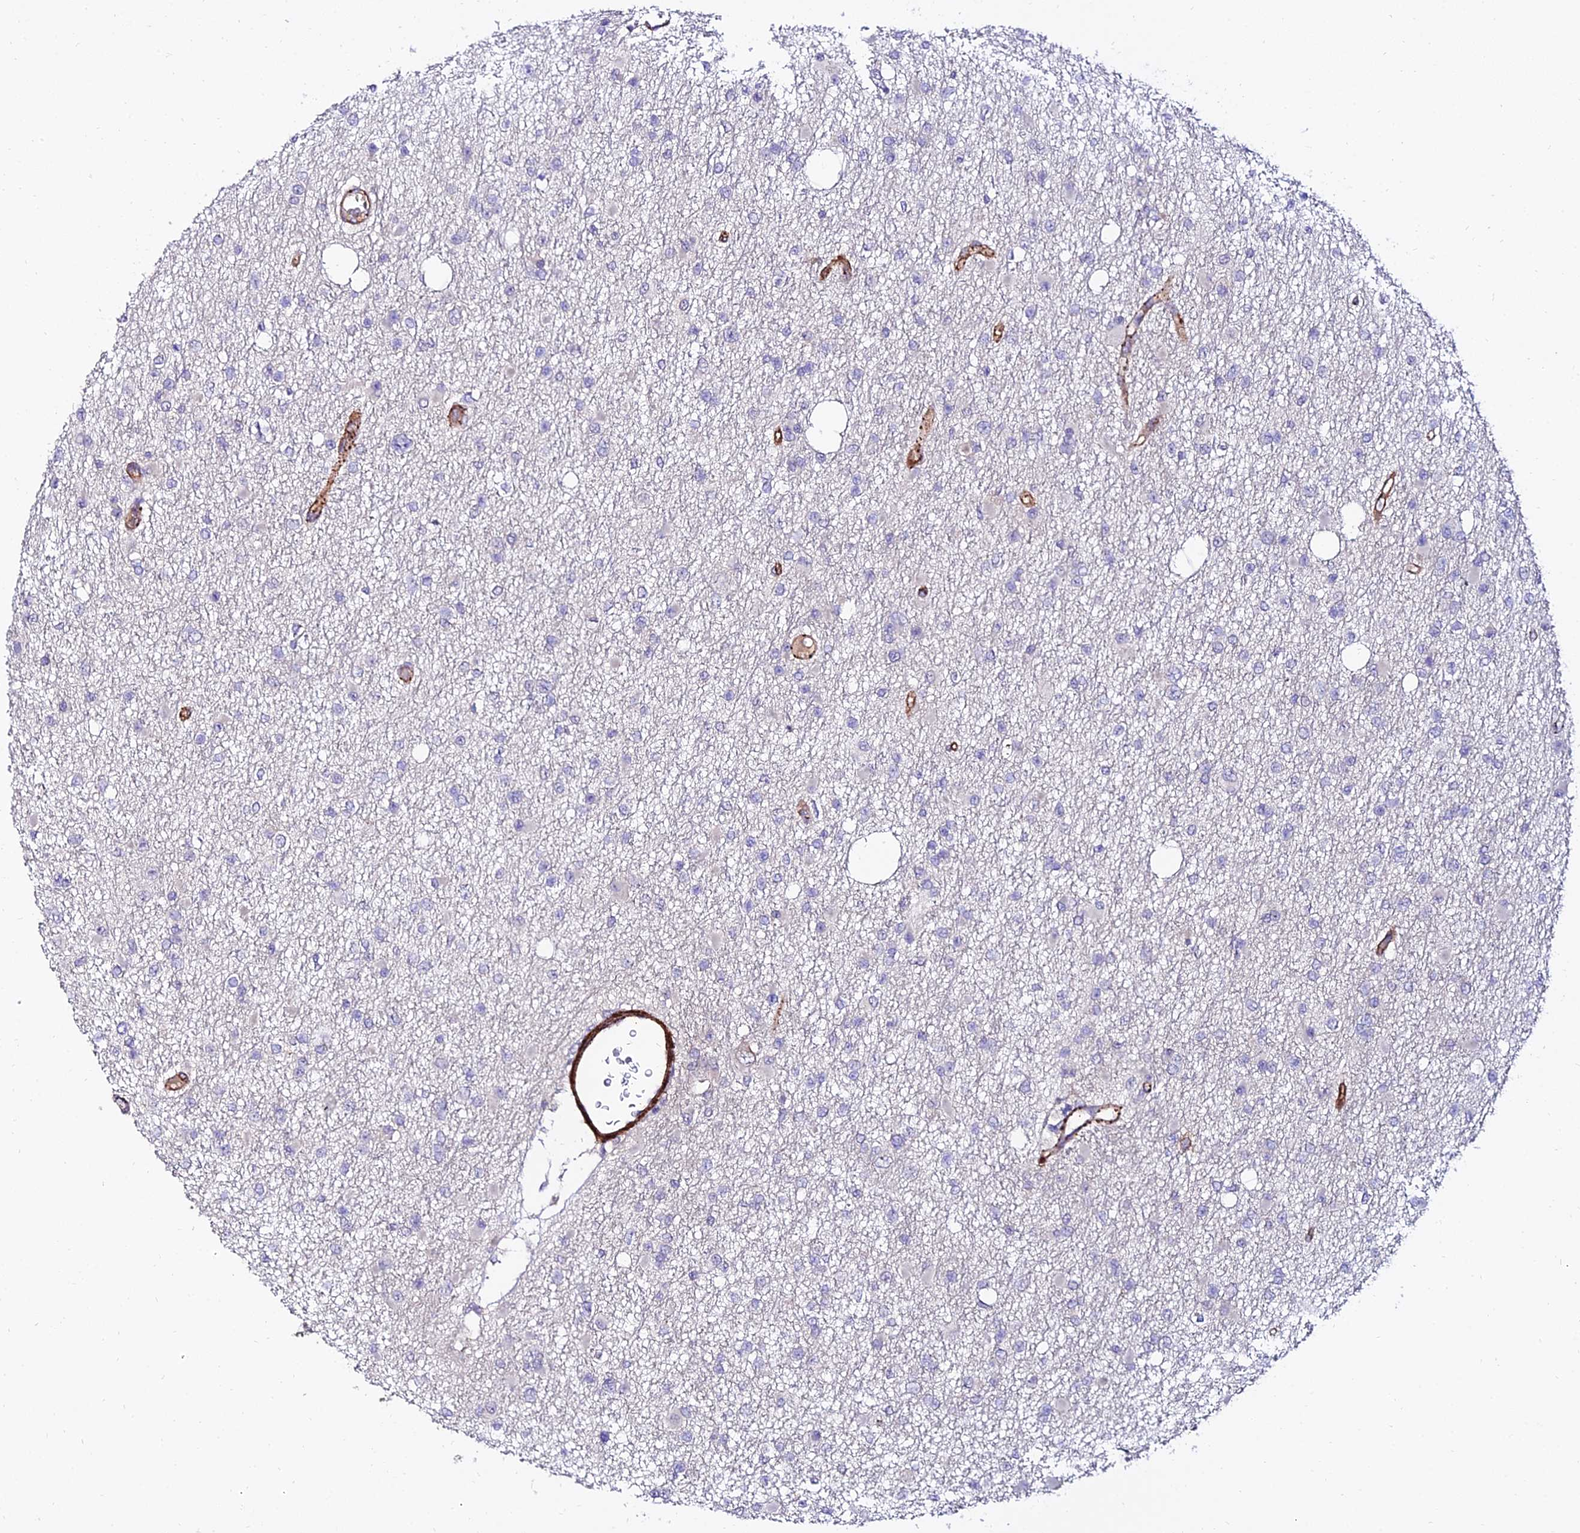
{"staining": {"intensity": "negative", "quantity": "none", "location": "none"}, "tissue": "glioma", "cell_type": "Tumor cells", "image_type": "cancer", "snomed": [{"axis": "morphology", "description": "Glioma, malignant, Low grade"}, {"axis": "topography", "description": "Brain"}], "caption": "Tumor cells show no significant staining in glioma.", "gene": "ALDH3B2", "patient": {"sex": "female", "age": 22}}